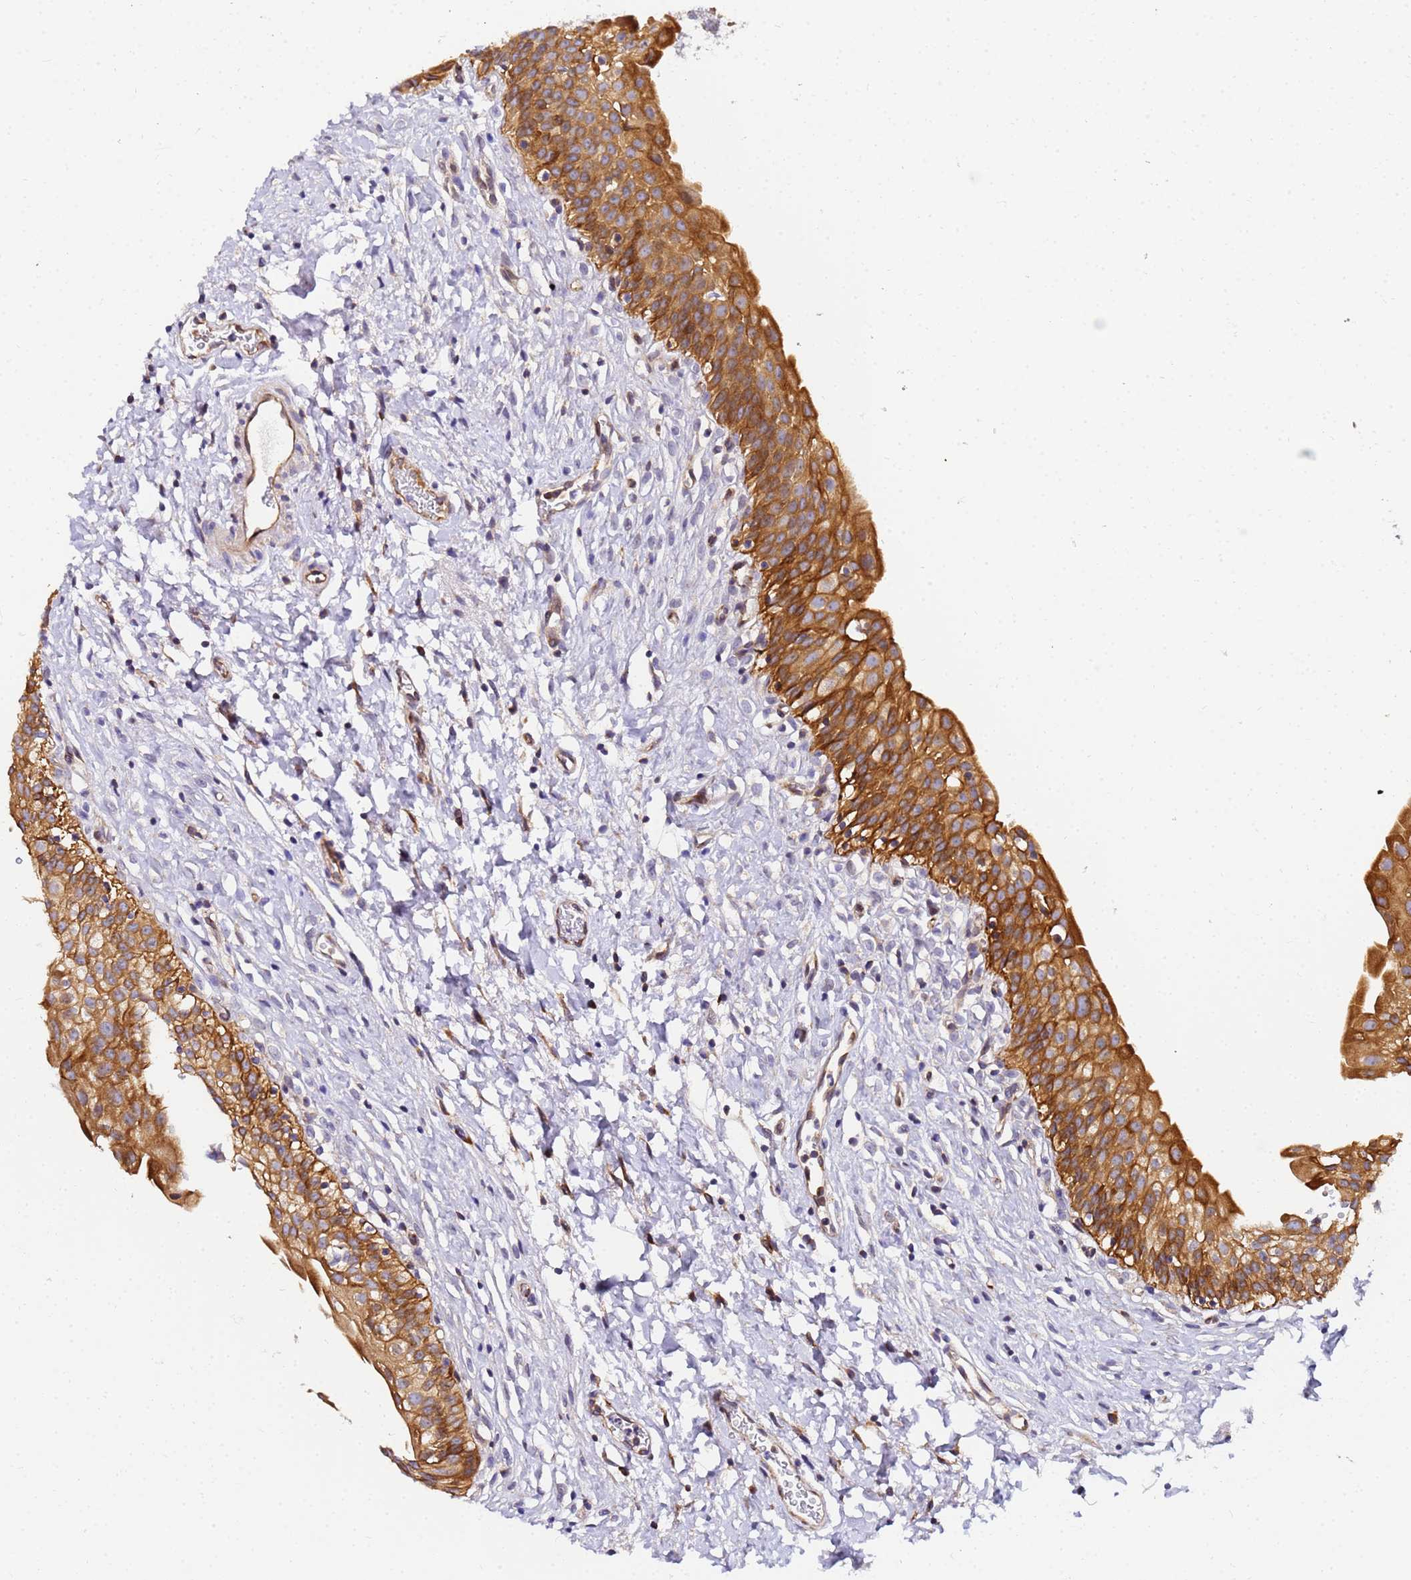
{"staining": {"intensity": "strong", "quantity": ">75%", "location": "cytoplasmic/membranous"}, "tissue": "urinary bladder", "cell_type": "Urothelial cells", "image_type": "normal", "snomed": [{"axis": "morphology", "description": "Normal tissue, NOS"}, {"axis": "topography", "description": "Urinary bladder"}], "caption": "Protein staining of unremarkable urinary bladder exhibits strong cytoplasmic/membranous positivity in about >75% of urothelial cells.", "gene": "POM121C", "patient": {"sex": "male", "age": 51}}